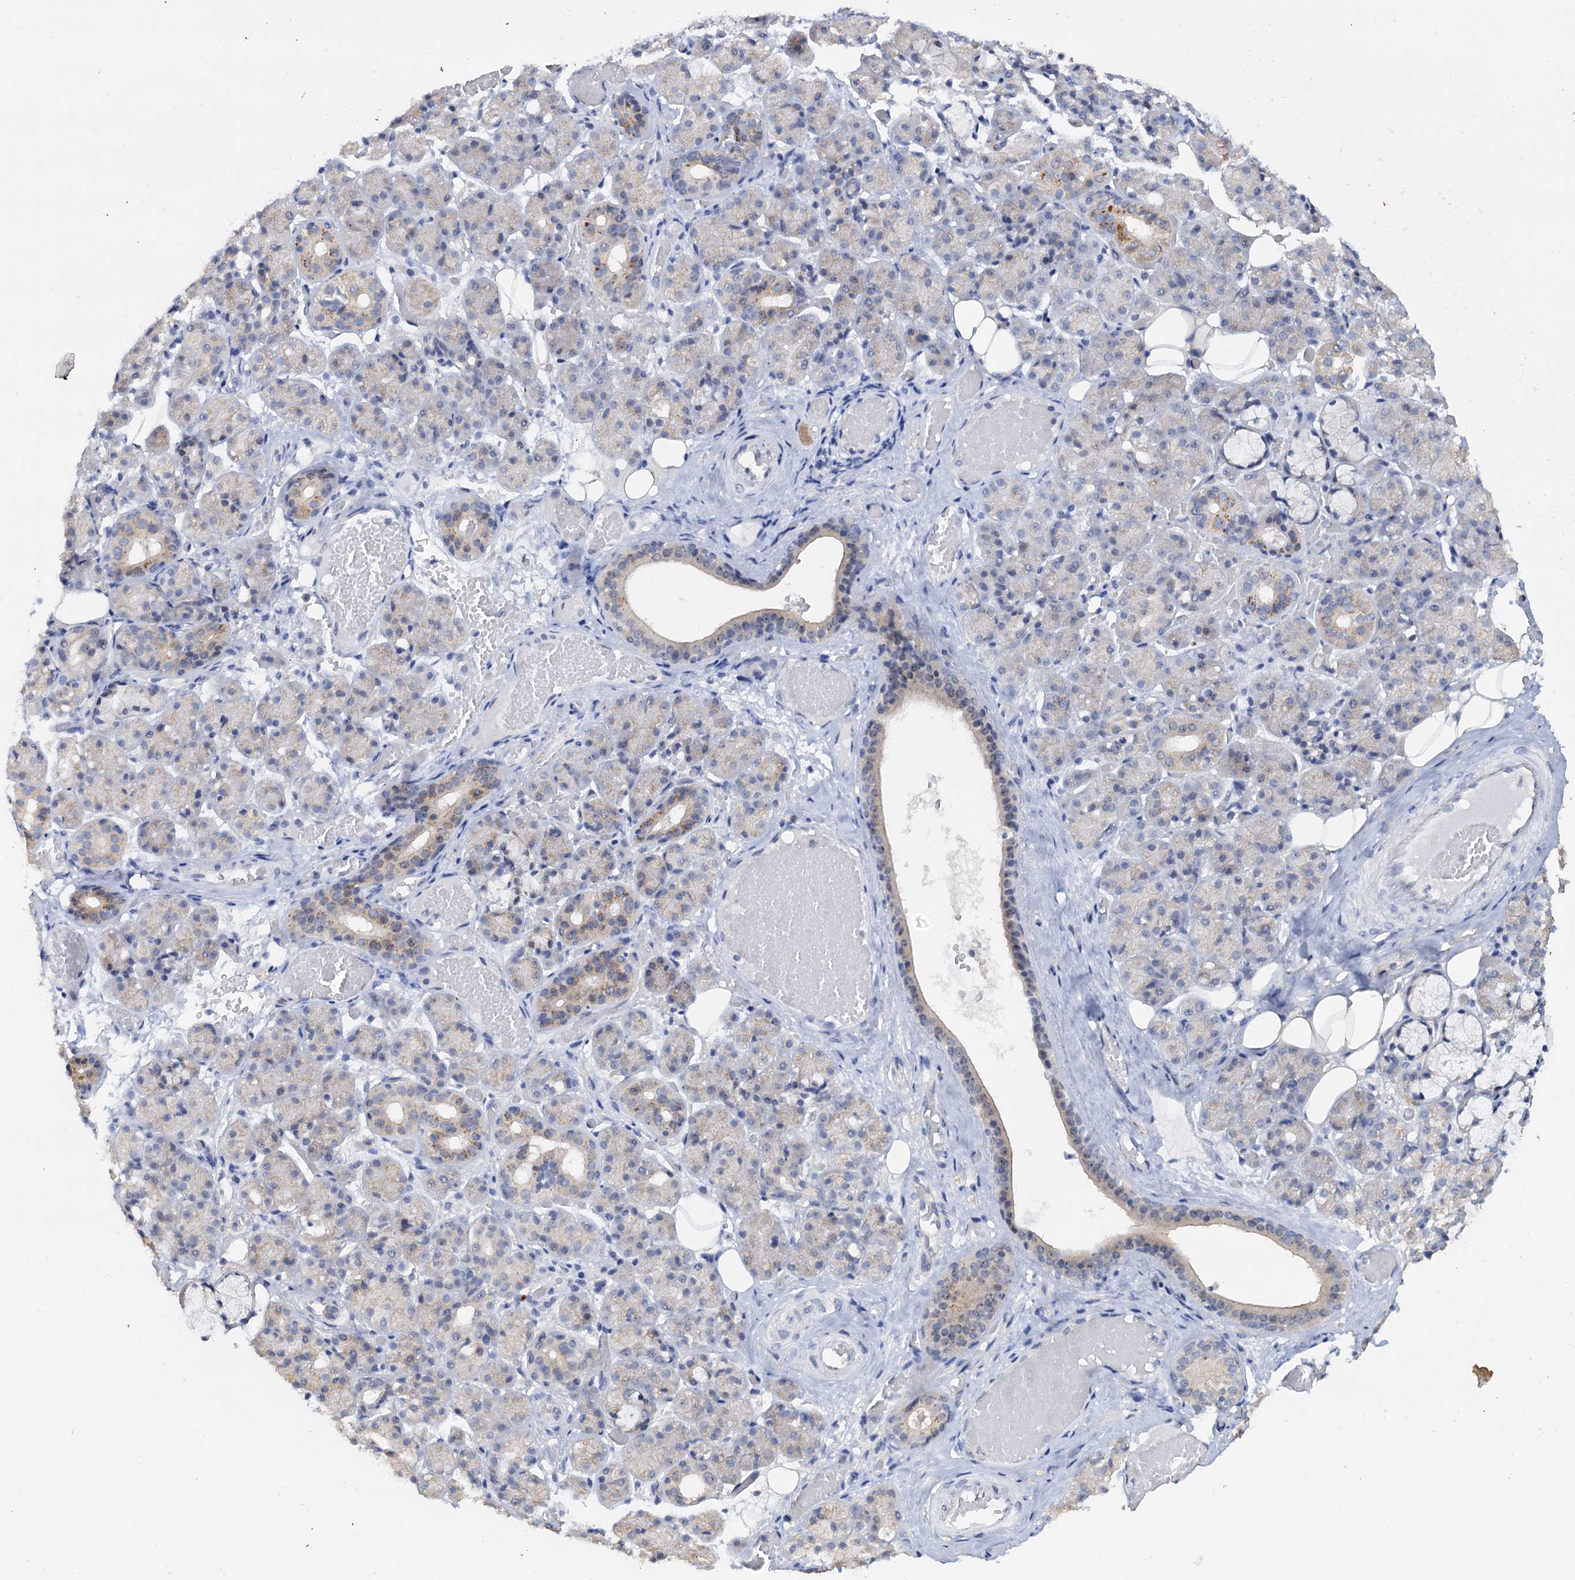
{"staining": {"intensity": "weak", "quantity": "<25%", "location": "cytoplasmic/membranous"}, "tissue": "salivary gland", "cell_type": "Glandular cells", "image_type": "normal", "snomed": [{"axis": "morphology", "description": "Normal tissue, NOS"}, {"axis": "topography", "description": "Salivary gland"}], "caption": "Immunohistochemistry of unremarkable salivary gland reveals no expression in glandular cells.", "gene": "C2CD3", "patient": {"sex": "male", "age": 63}}